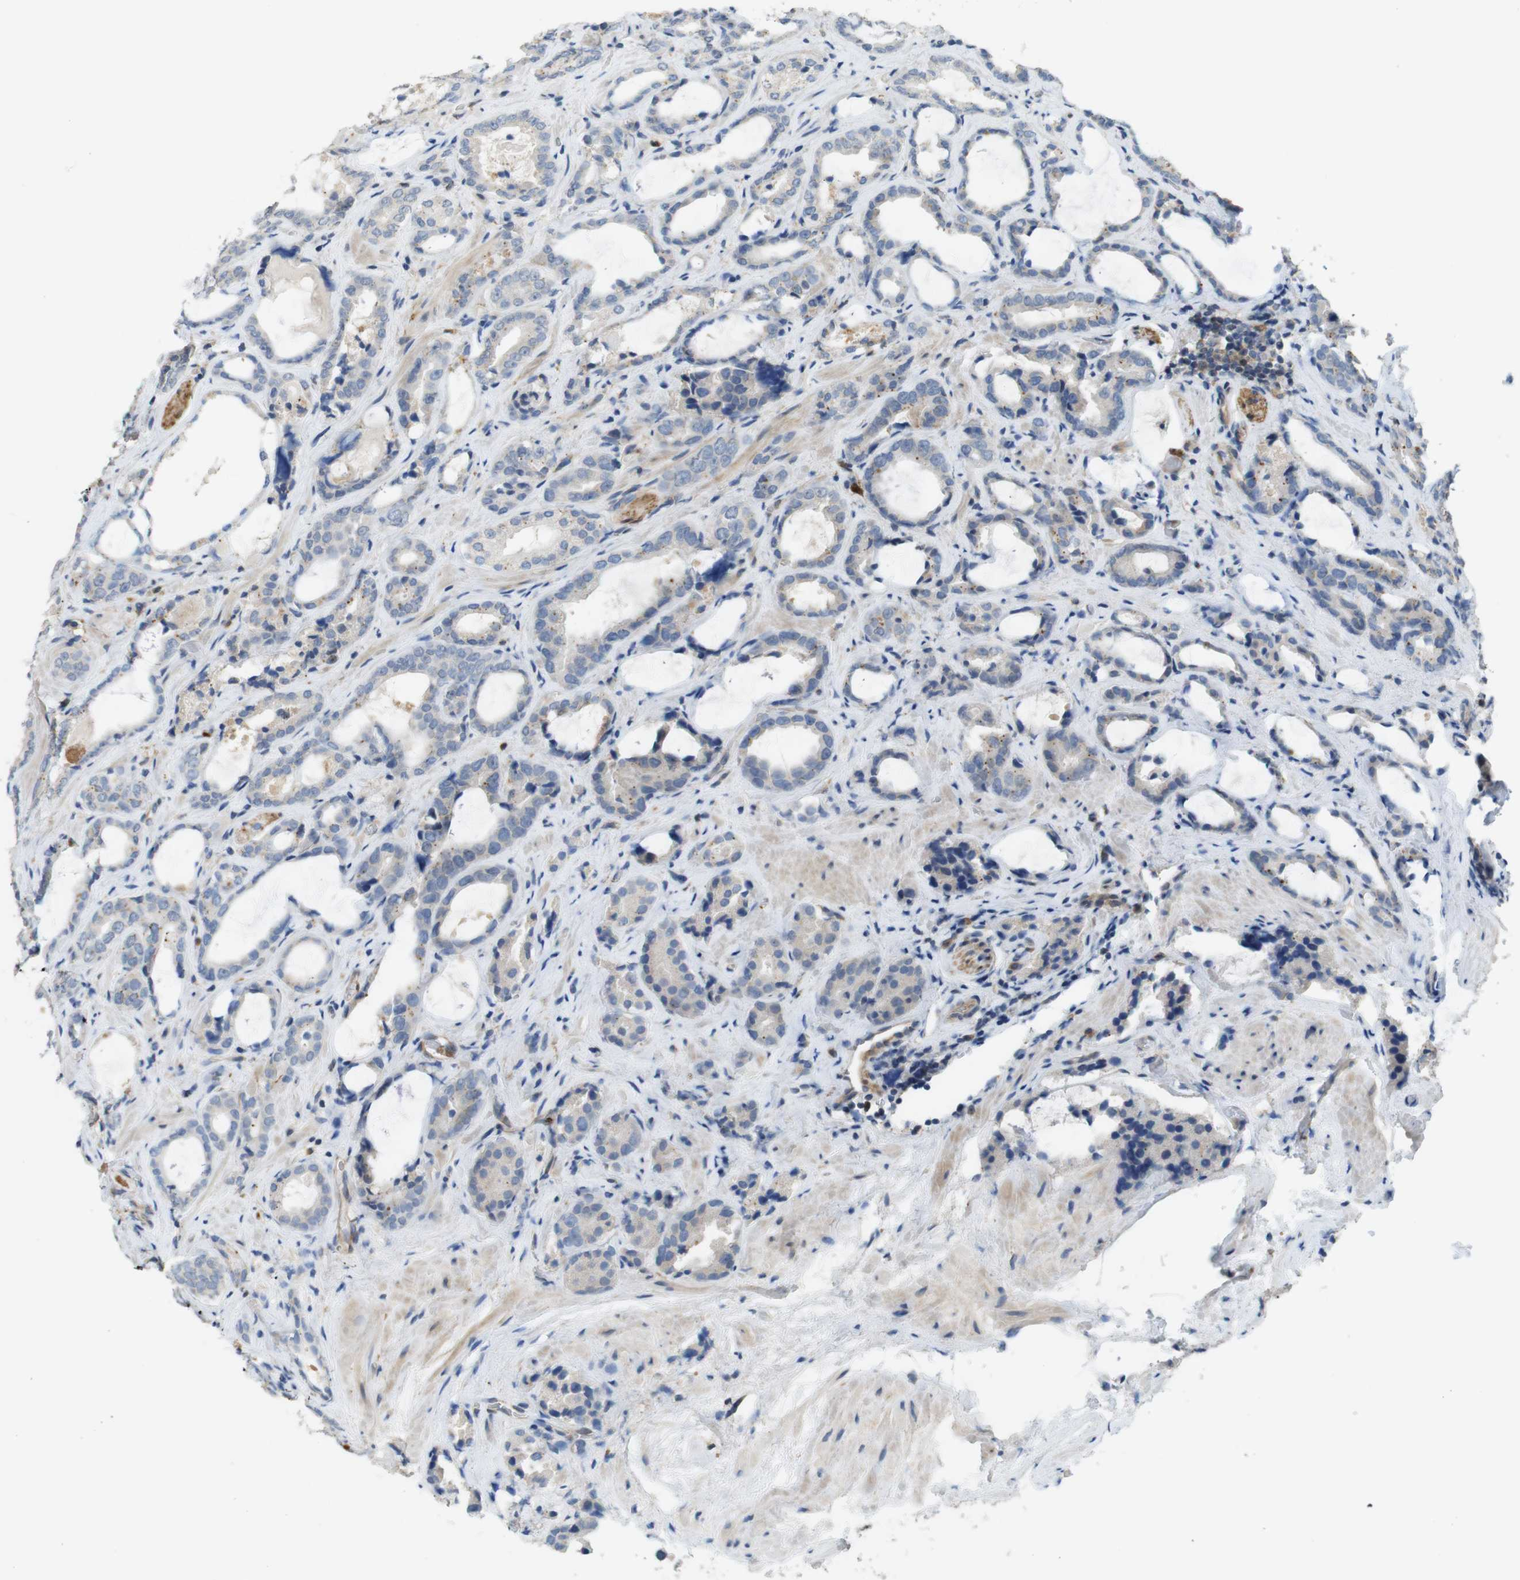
{"staining": {"intensity": "weak", "quantity": "<25%", "location": "cytoplasmic/membranous"}, "tissue": "prostate cancer", "cell_type": "Tumor cells", "image_type": "cancer", "snomed": [{"axis": "morphology", "description": "Adenocarcinoma, Low grade"}, {"axis": "topography", "description": "Prostate"}], "caption": "The histopathology image shows no significant positivity in tumor cells of prostate cancer.", "gene": "PCDH10", "patient": {"sex": "male", "age": 60}}